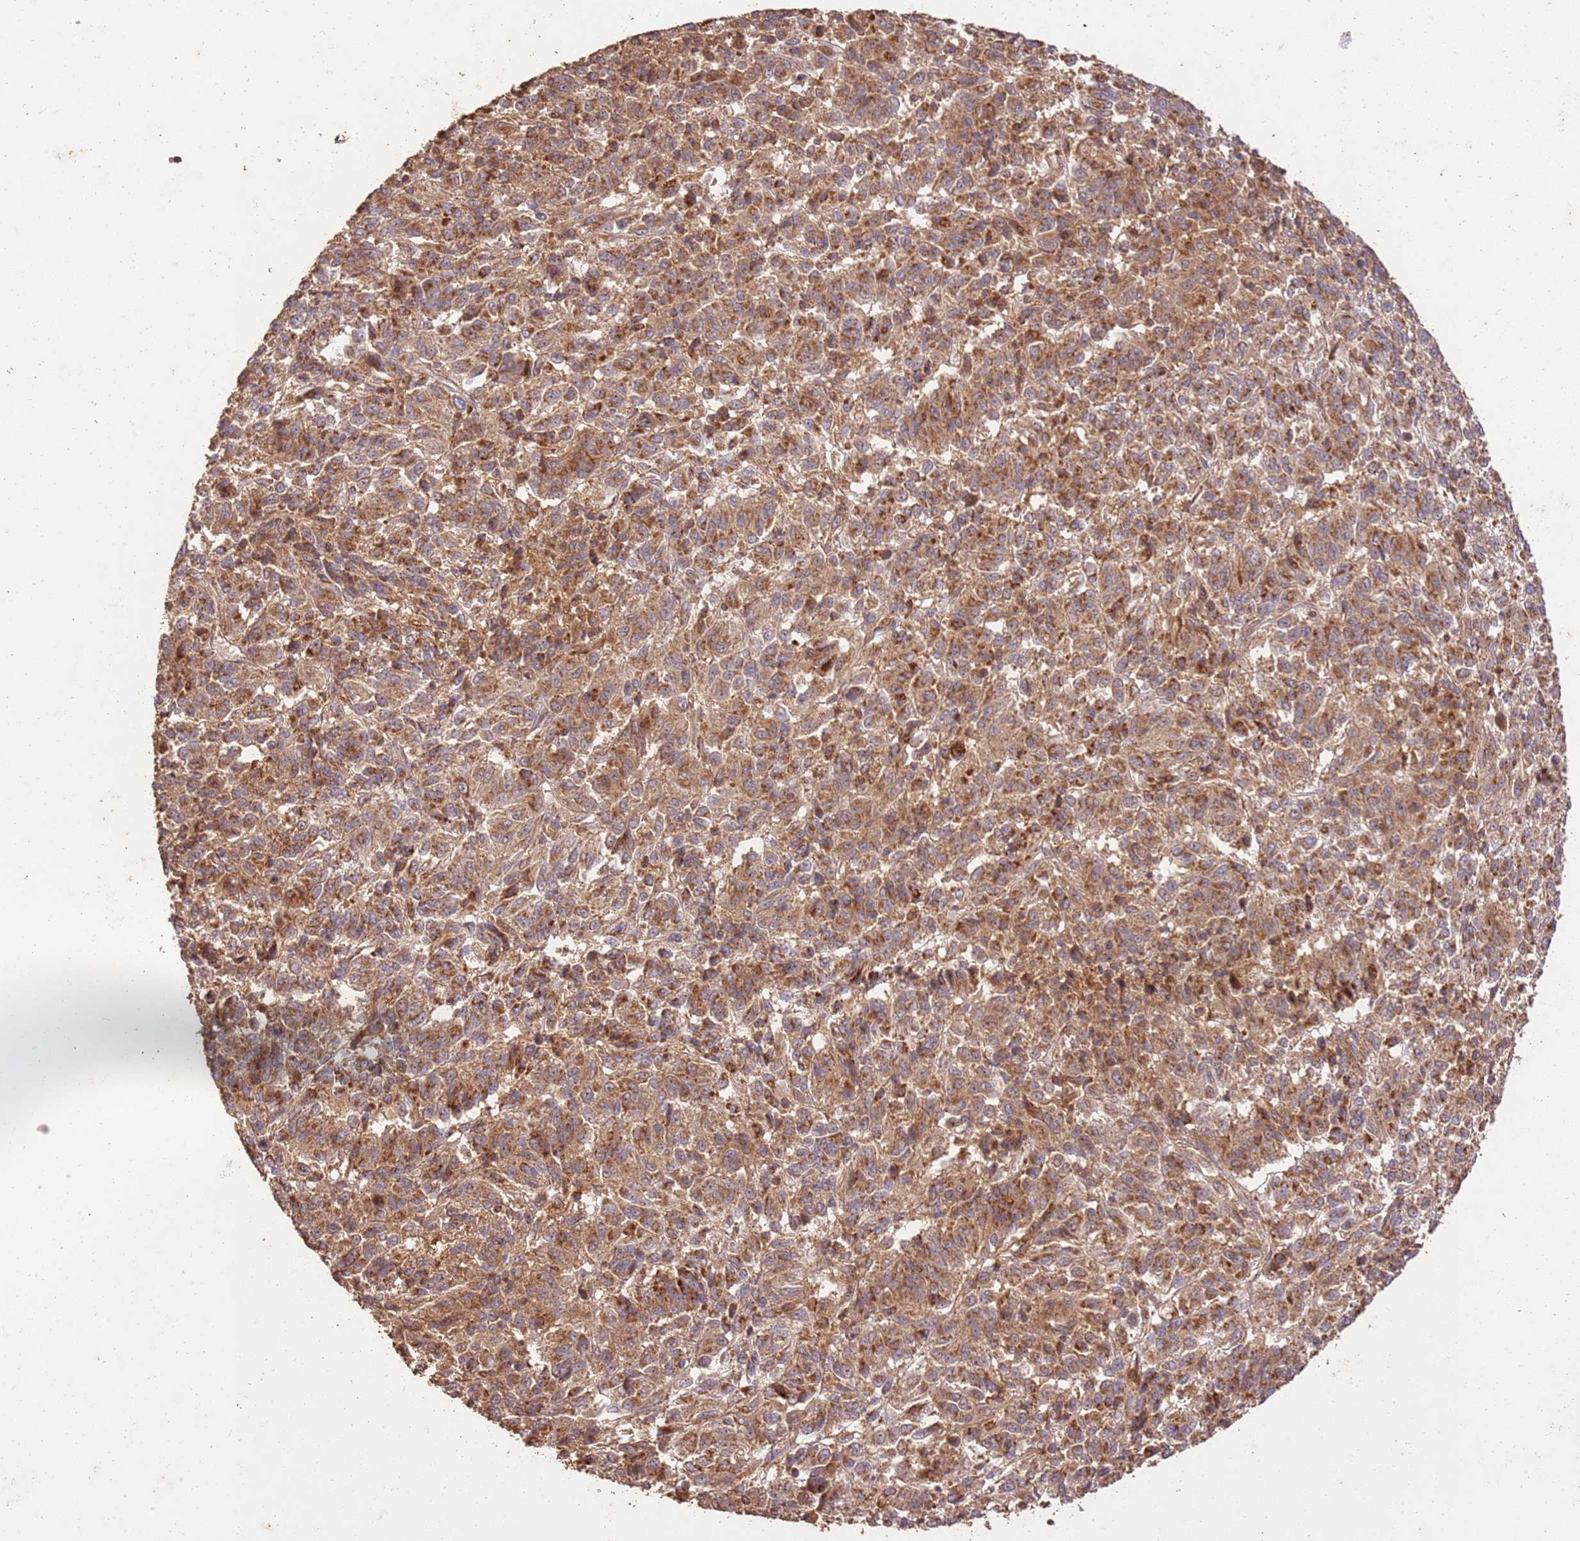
{"staining": {"intensity": "moderate", "quantity": ">75%", "location": "cytoplasmic/membranous"}, "tissue": "melanoma", "cell_type": "Tumor cells", "image_type": "cancer", "snomed": [{"axis": "morphology", "description": "Malignant melanoma, Metastatic site"}, {"axis": "topography", "description": "Lung"}], "caption": "A brown stain labels moderate cytoplasmic/membranous expression of a protein in malignant melanoma (metastatic site) tumor cells. The staining was performed using DAB (3,3'-diaminobenzidine), with brown indicating positive protein expression. Nuclei are stained blue with hematoxylin.", "gene": "LRRC28", "patient": {"sex": "male", "age": 64}}